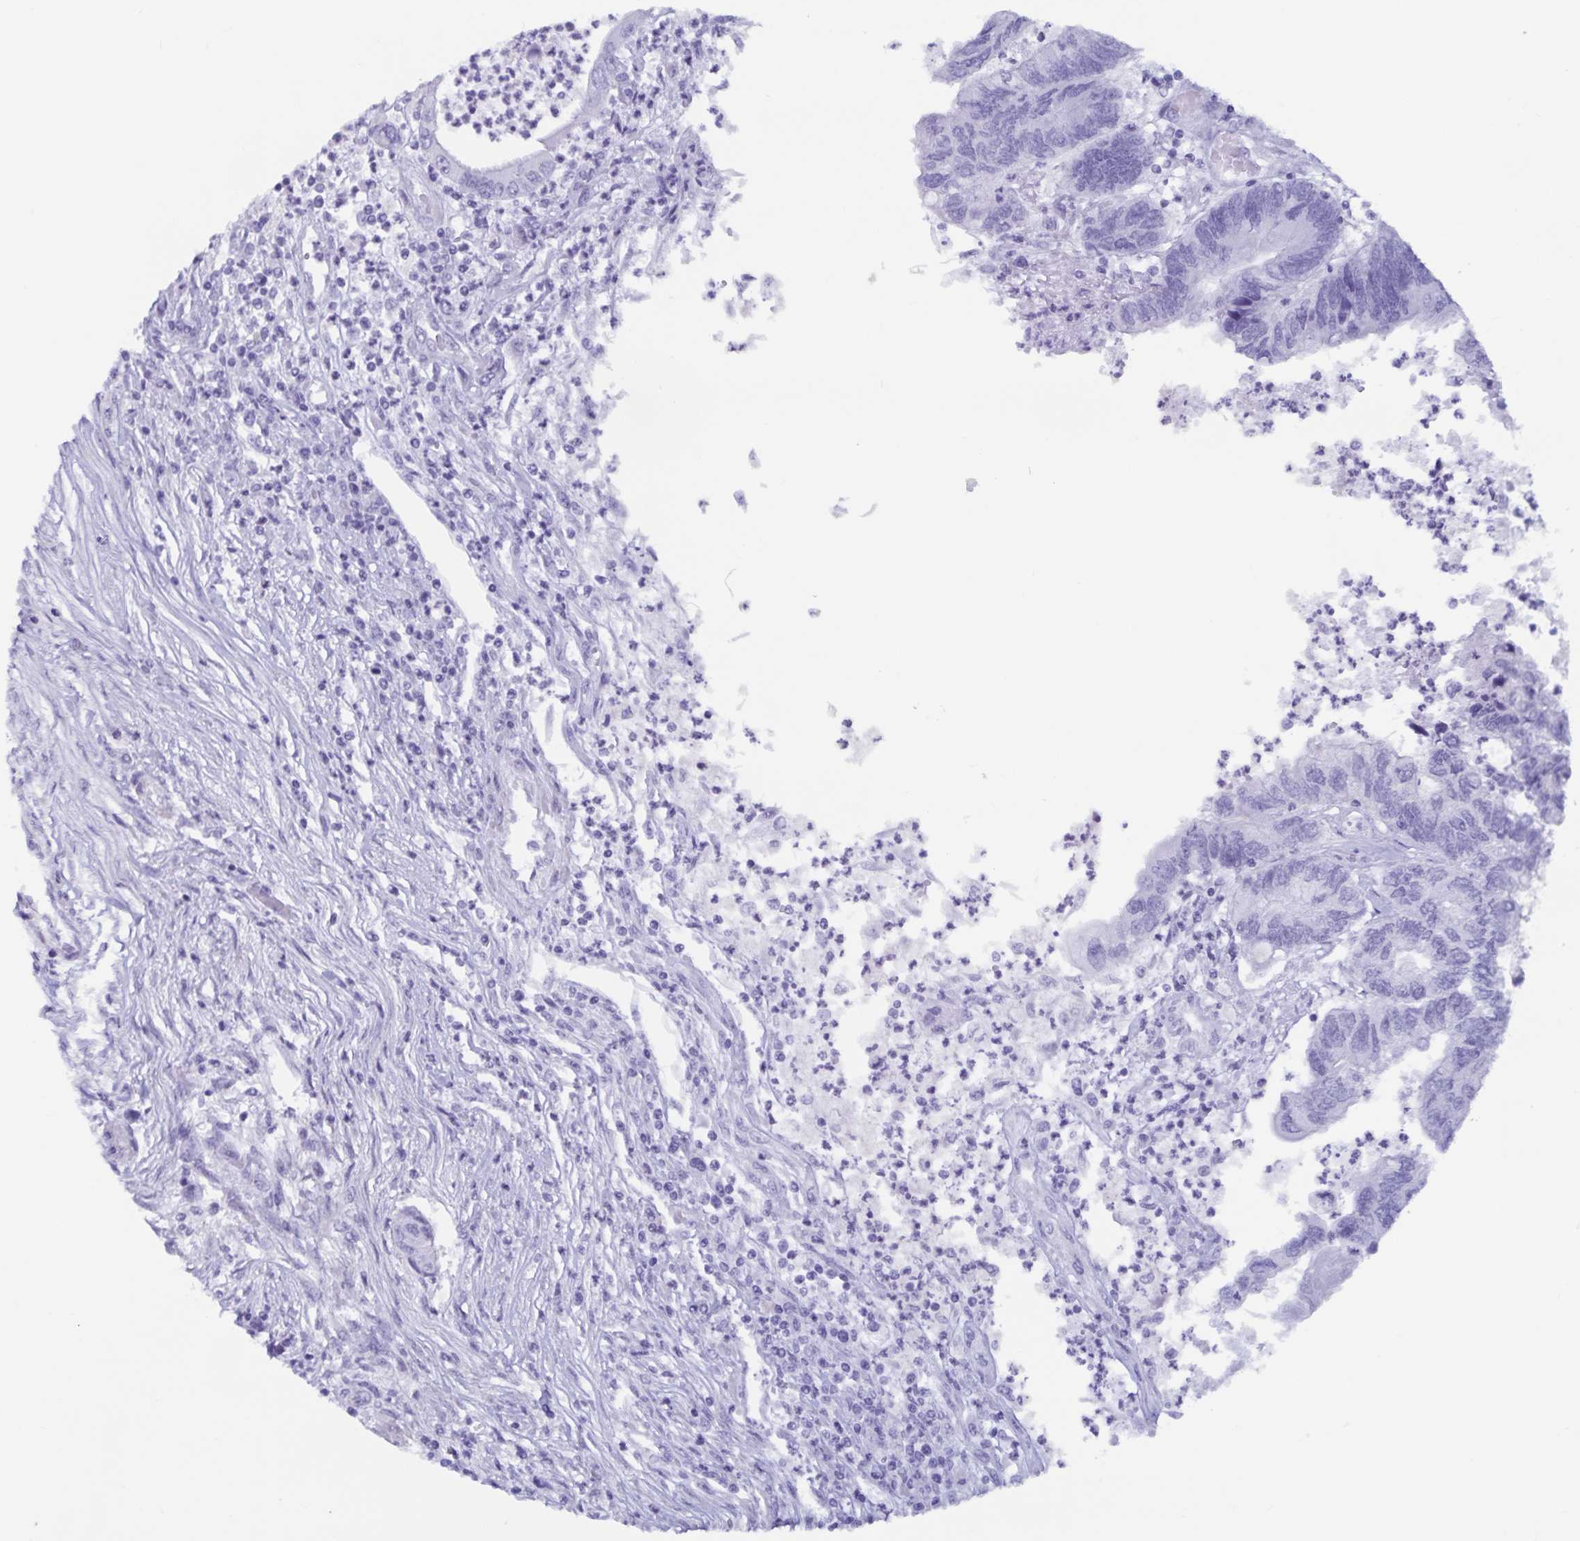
{"staining": {"intensity": "negative", "quantity": "none", "location": "none"}, "tissue": "colorectal cancer", "cell_type": "Tumor cells", "image_type": "cancer", "snomed": [{"axis": "morphology", "description": "Adenocarcinoma, NOS"}, {"axis": "topography", "description": "Colon"}], "caption": "IHC photomicrograph of neoplastic tissue: colorectal adenocarcinoma stained with DAB exhibits no significant protein positivity in tumor cells.", "gene": "GPR137", "patient": {"sex": "female", "age": 67}}